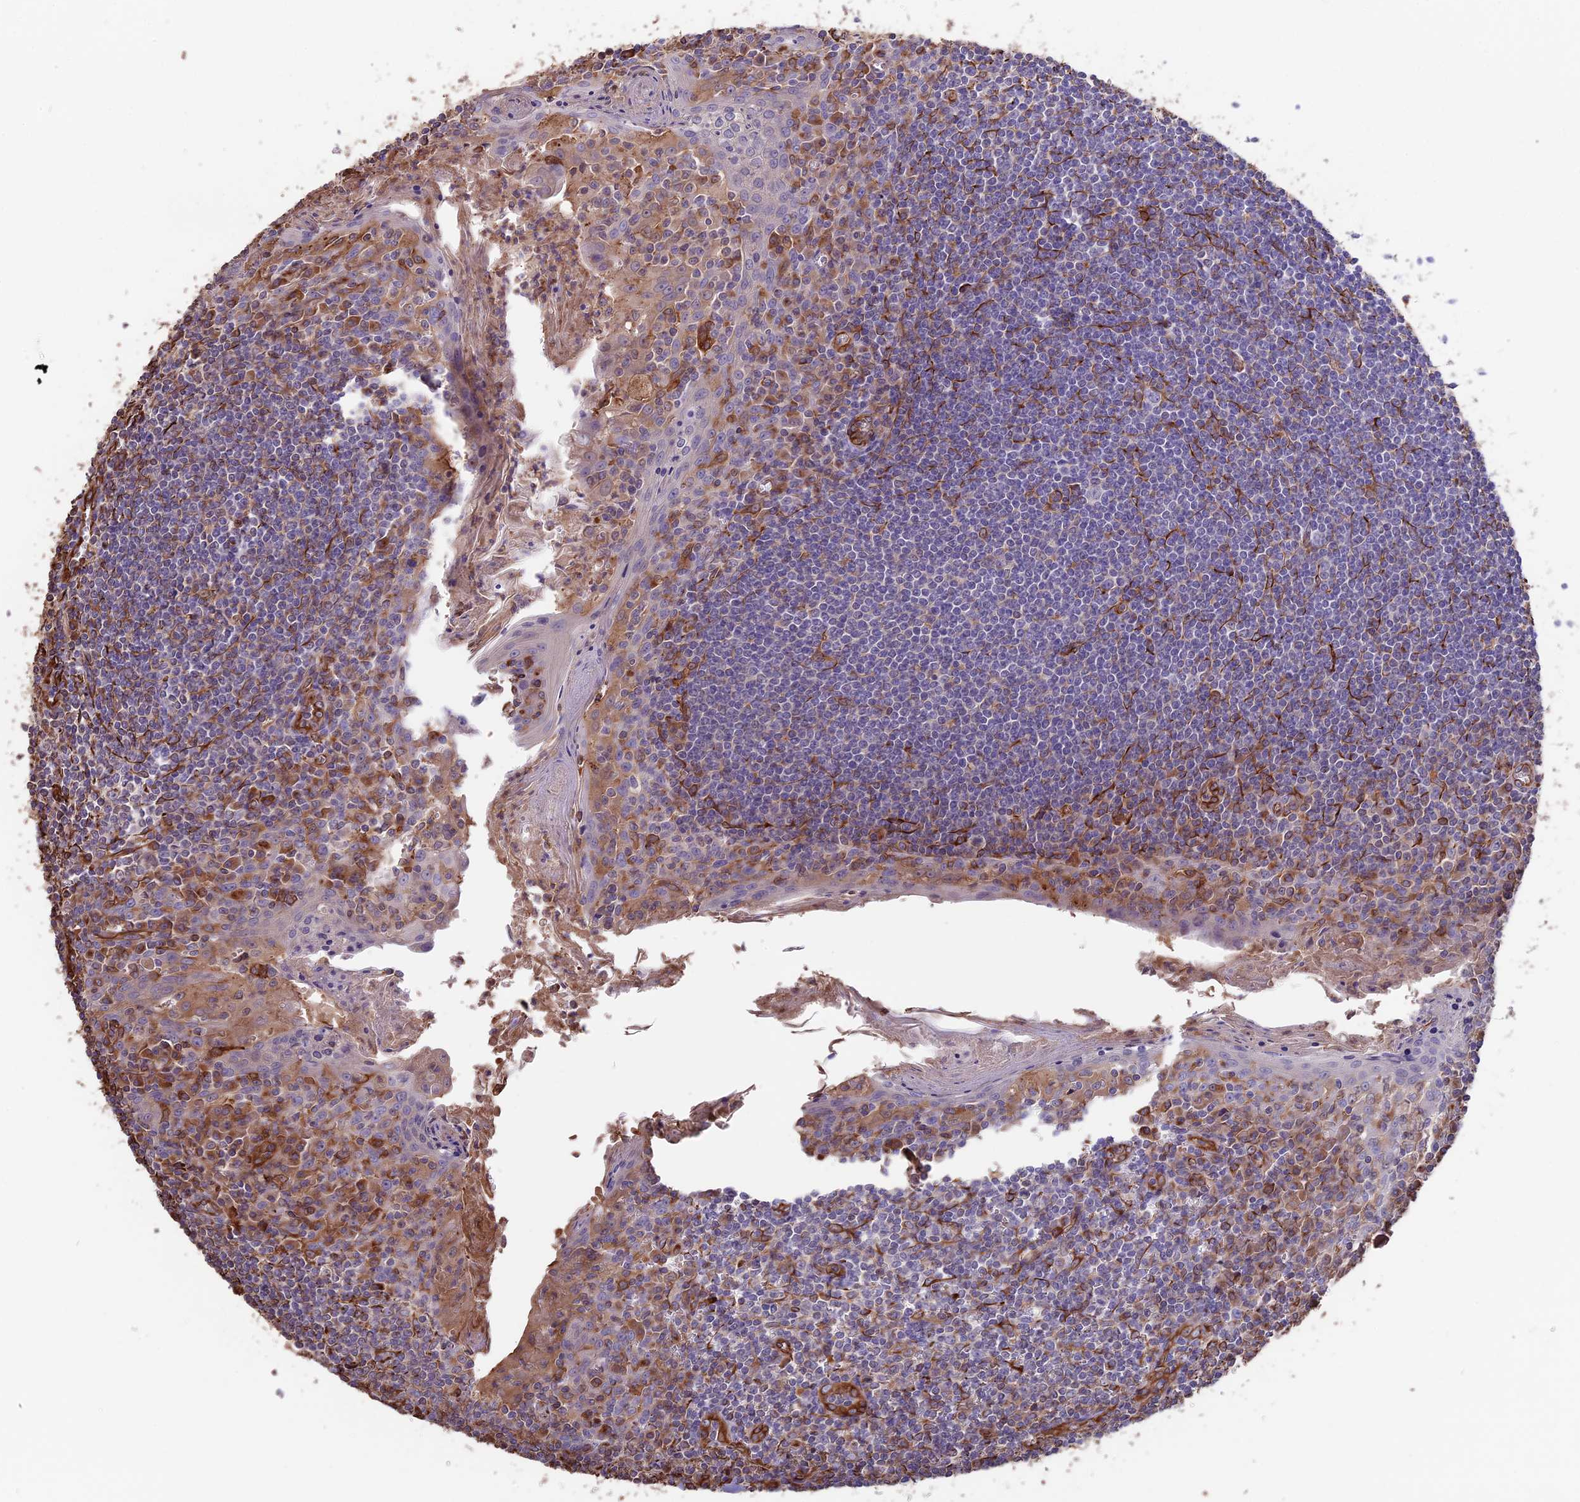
{"staining": {"intensity": "negative", "quantity": "none", "location": "none"}, "tissue": "tonsil", "cell_type": "Germinal center cells", "image_type": "normal", "snomed": [{"axis": "morphology", "description": "Normal tissue, NOS"}, {"axis": "topography", "description": "Tonsil"}], "caption": "IHC micrograph of benign human tonsil stained for a protein (brown), which demonstrates no positivity in germinal center cells.", "gene": "SEH1L", "patient": {"sex": "male", "age": 27}}